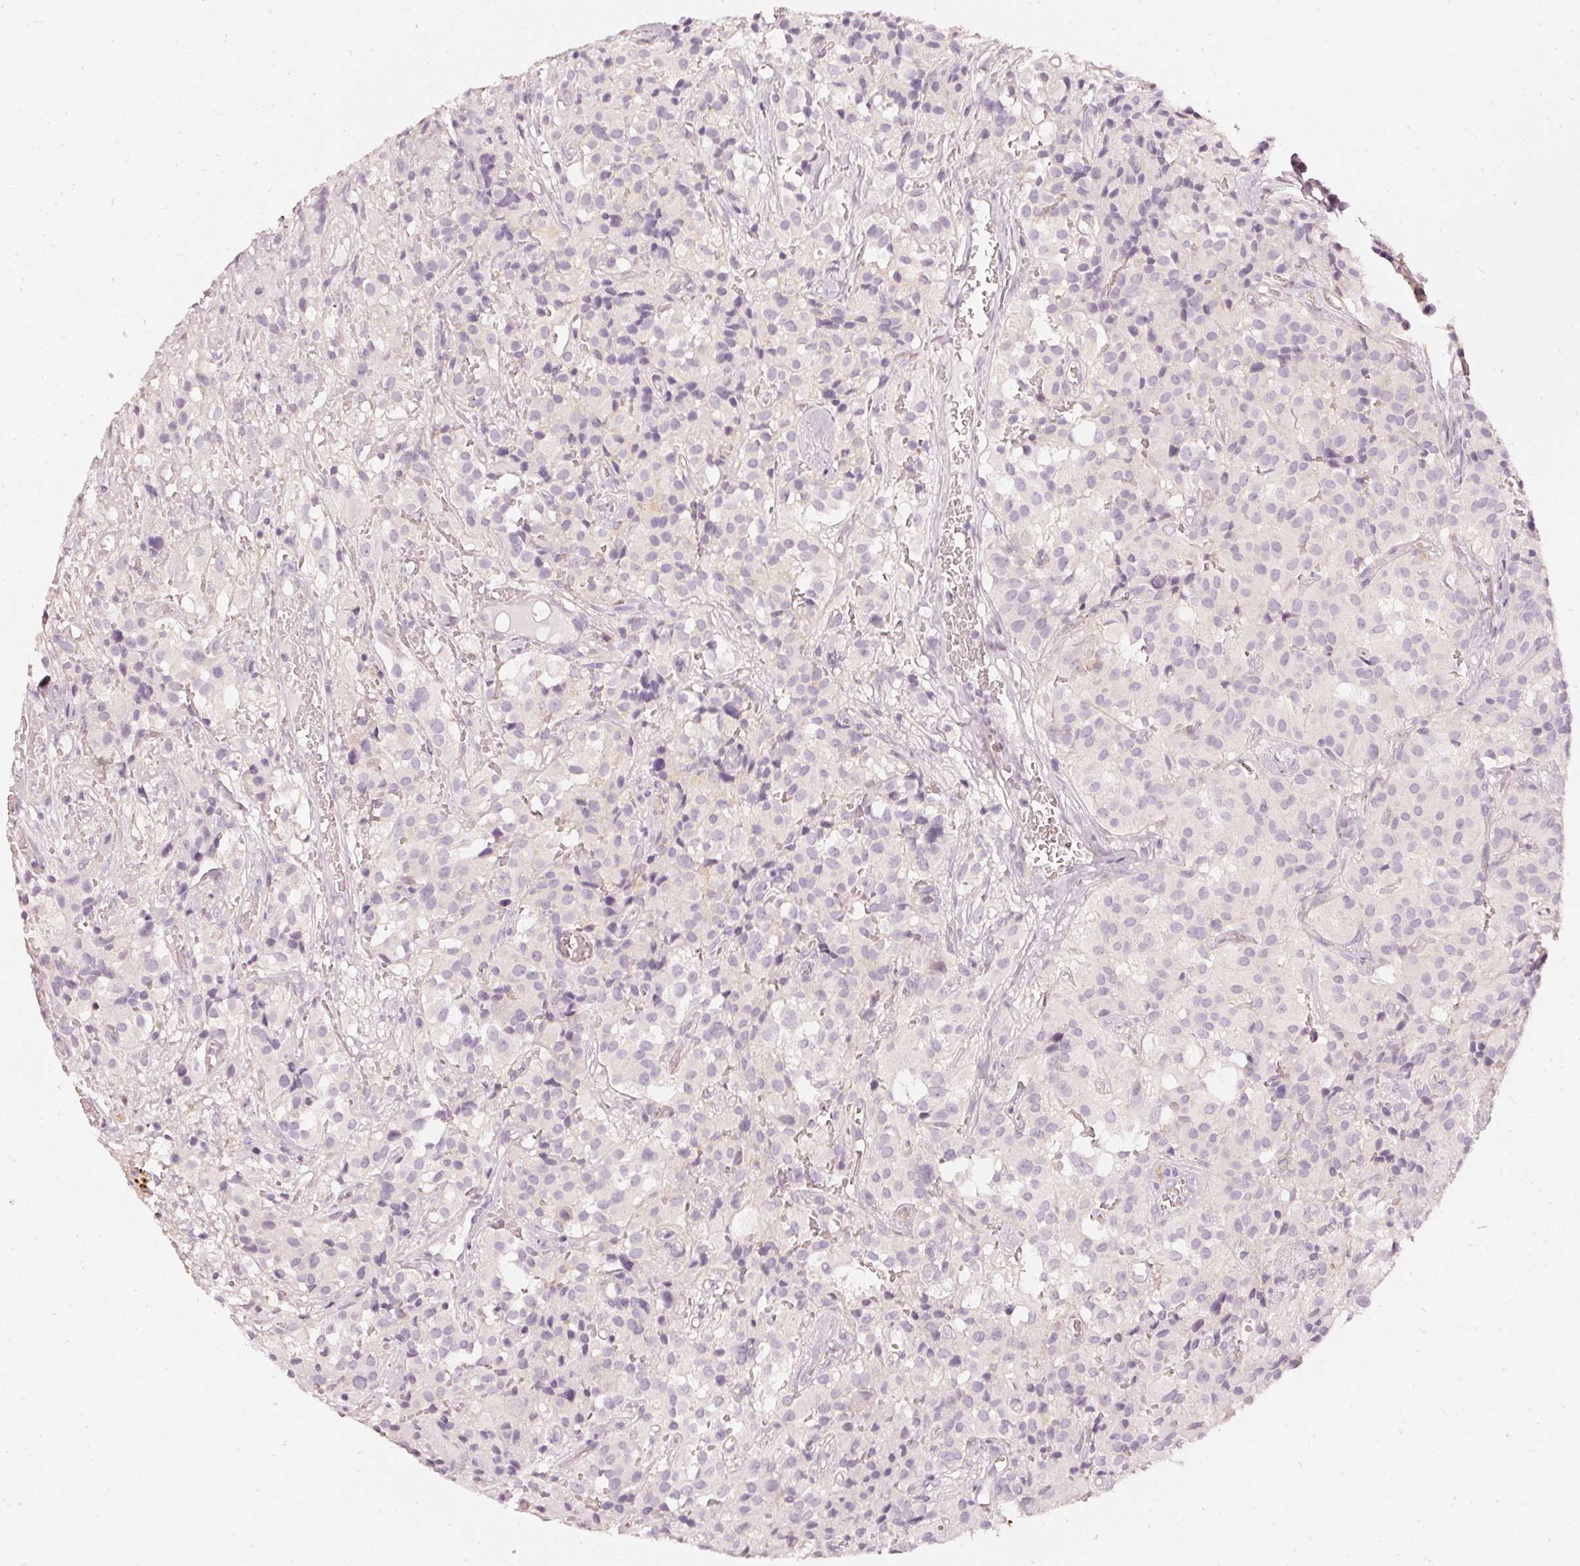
{"staining": {"intensity": "negative", "quantity": "none", "location": "none"}, "tissue": "glioma", "cell_type": "Tumor cells", "image_type": "cancer", "snomed": [{"axis": "morphology", "description": "Glioma, malignant, Low grade"}, {"axis": "topography", "description": "Brain"}], "caption": "A high-resolution micrograph shows IHC staining of glioma, which exhibits no significant expression in tumor cells.", "gene": "CNP", "patient": {"sex": "male", "age": 42}}